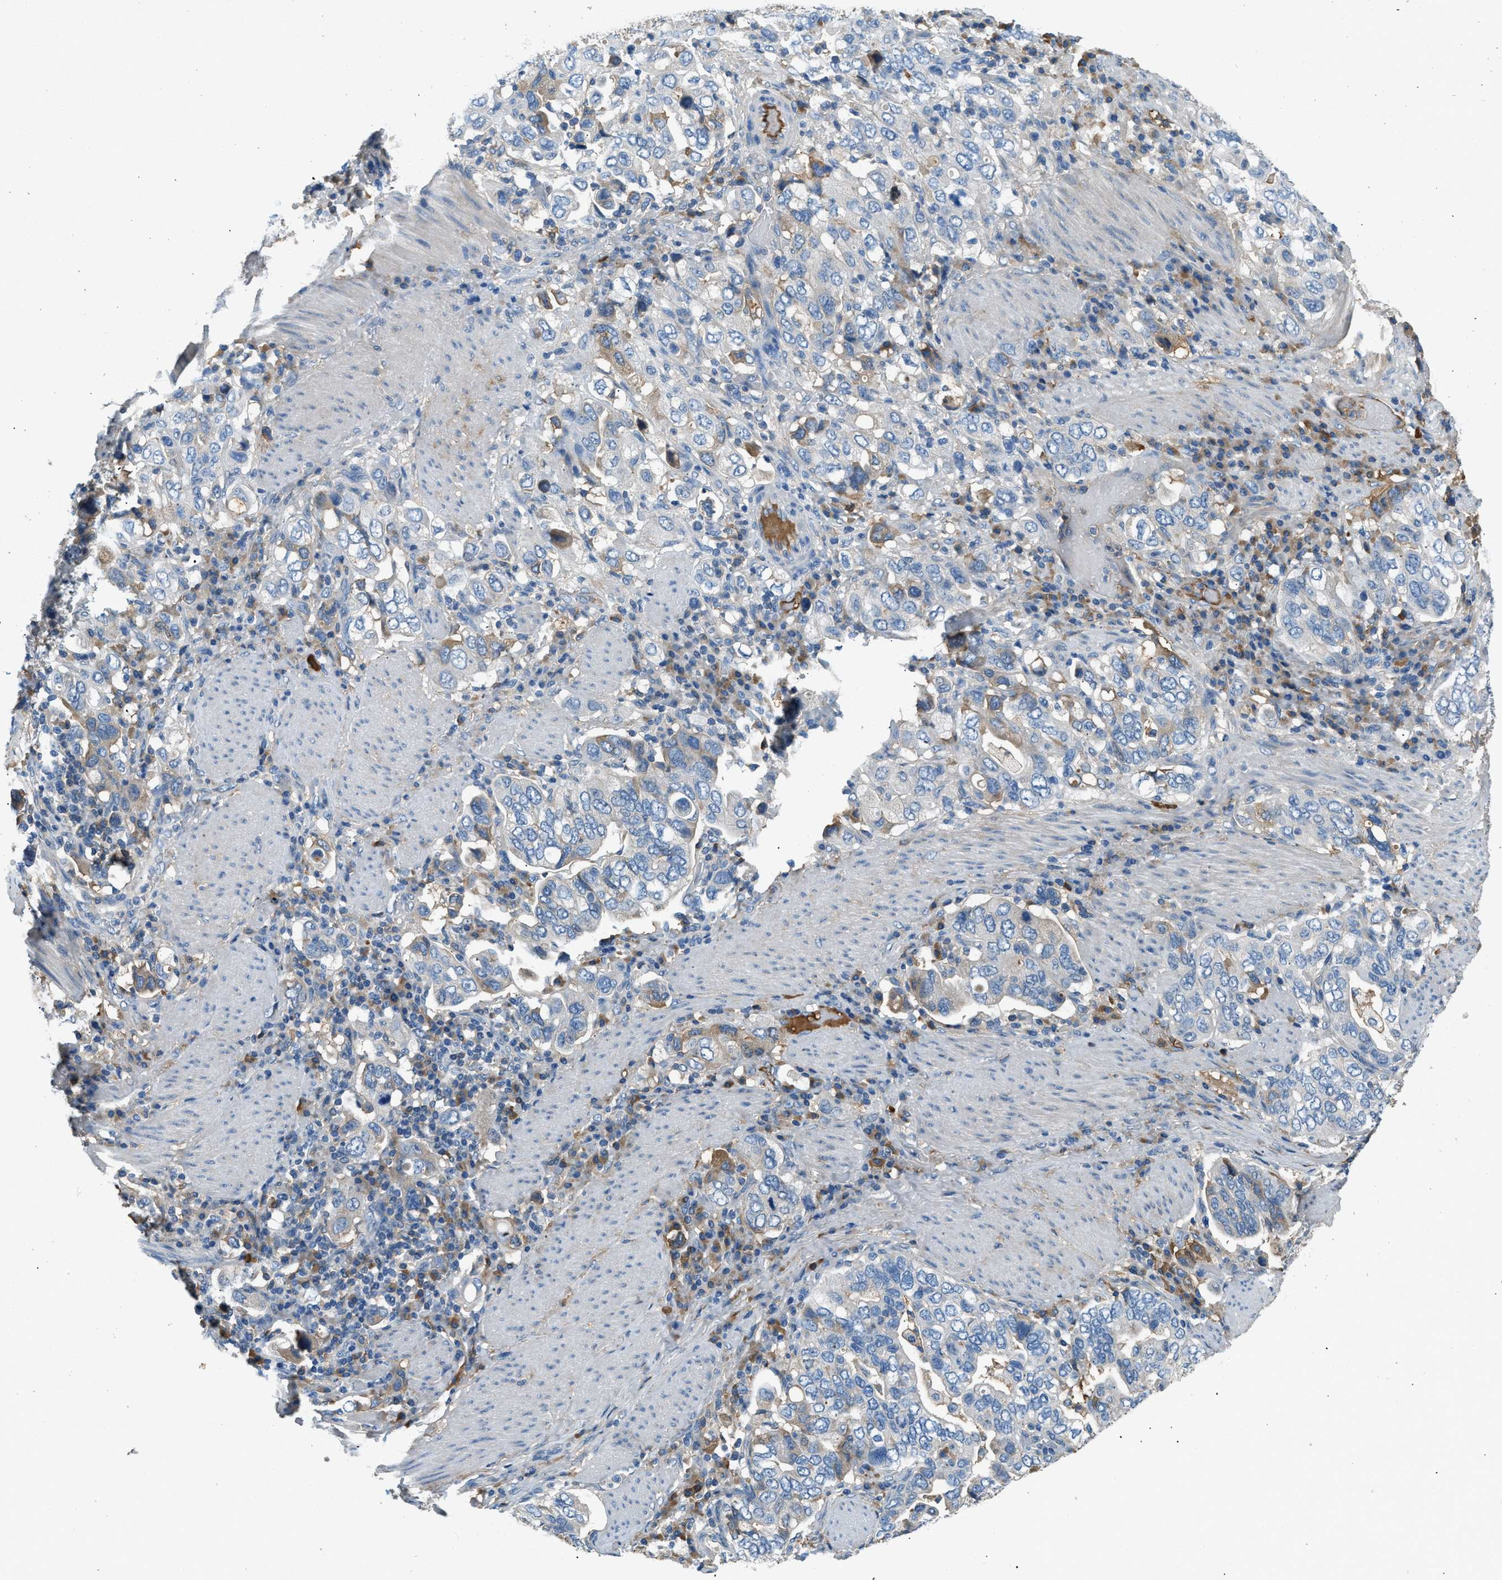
{"staining": {"intensity": "moderate", "quantity": "<25%", "location": "cytoplasmic/membranous"}, "tissue": "stomach cancer", "cell_type": "Tumor cells", "image_type": "cancer", "snomed": [{"axis": "morphology", "description": "Adenocarcinoma, NOS"}, {"axis": "topography", "description": "Stomach, upper"}], "caption": "A photomicrograph of stomach cancer (adenocarcinoma) stained for a protein demonstrates moderate cytoplasmic/membranous brown staining in tumor cells.", "gene": "STC1", "patient": {"sex": "male", "age": 62}}